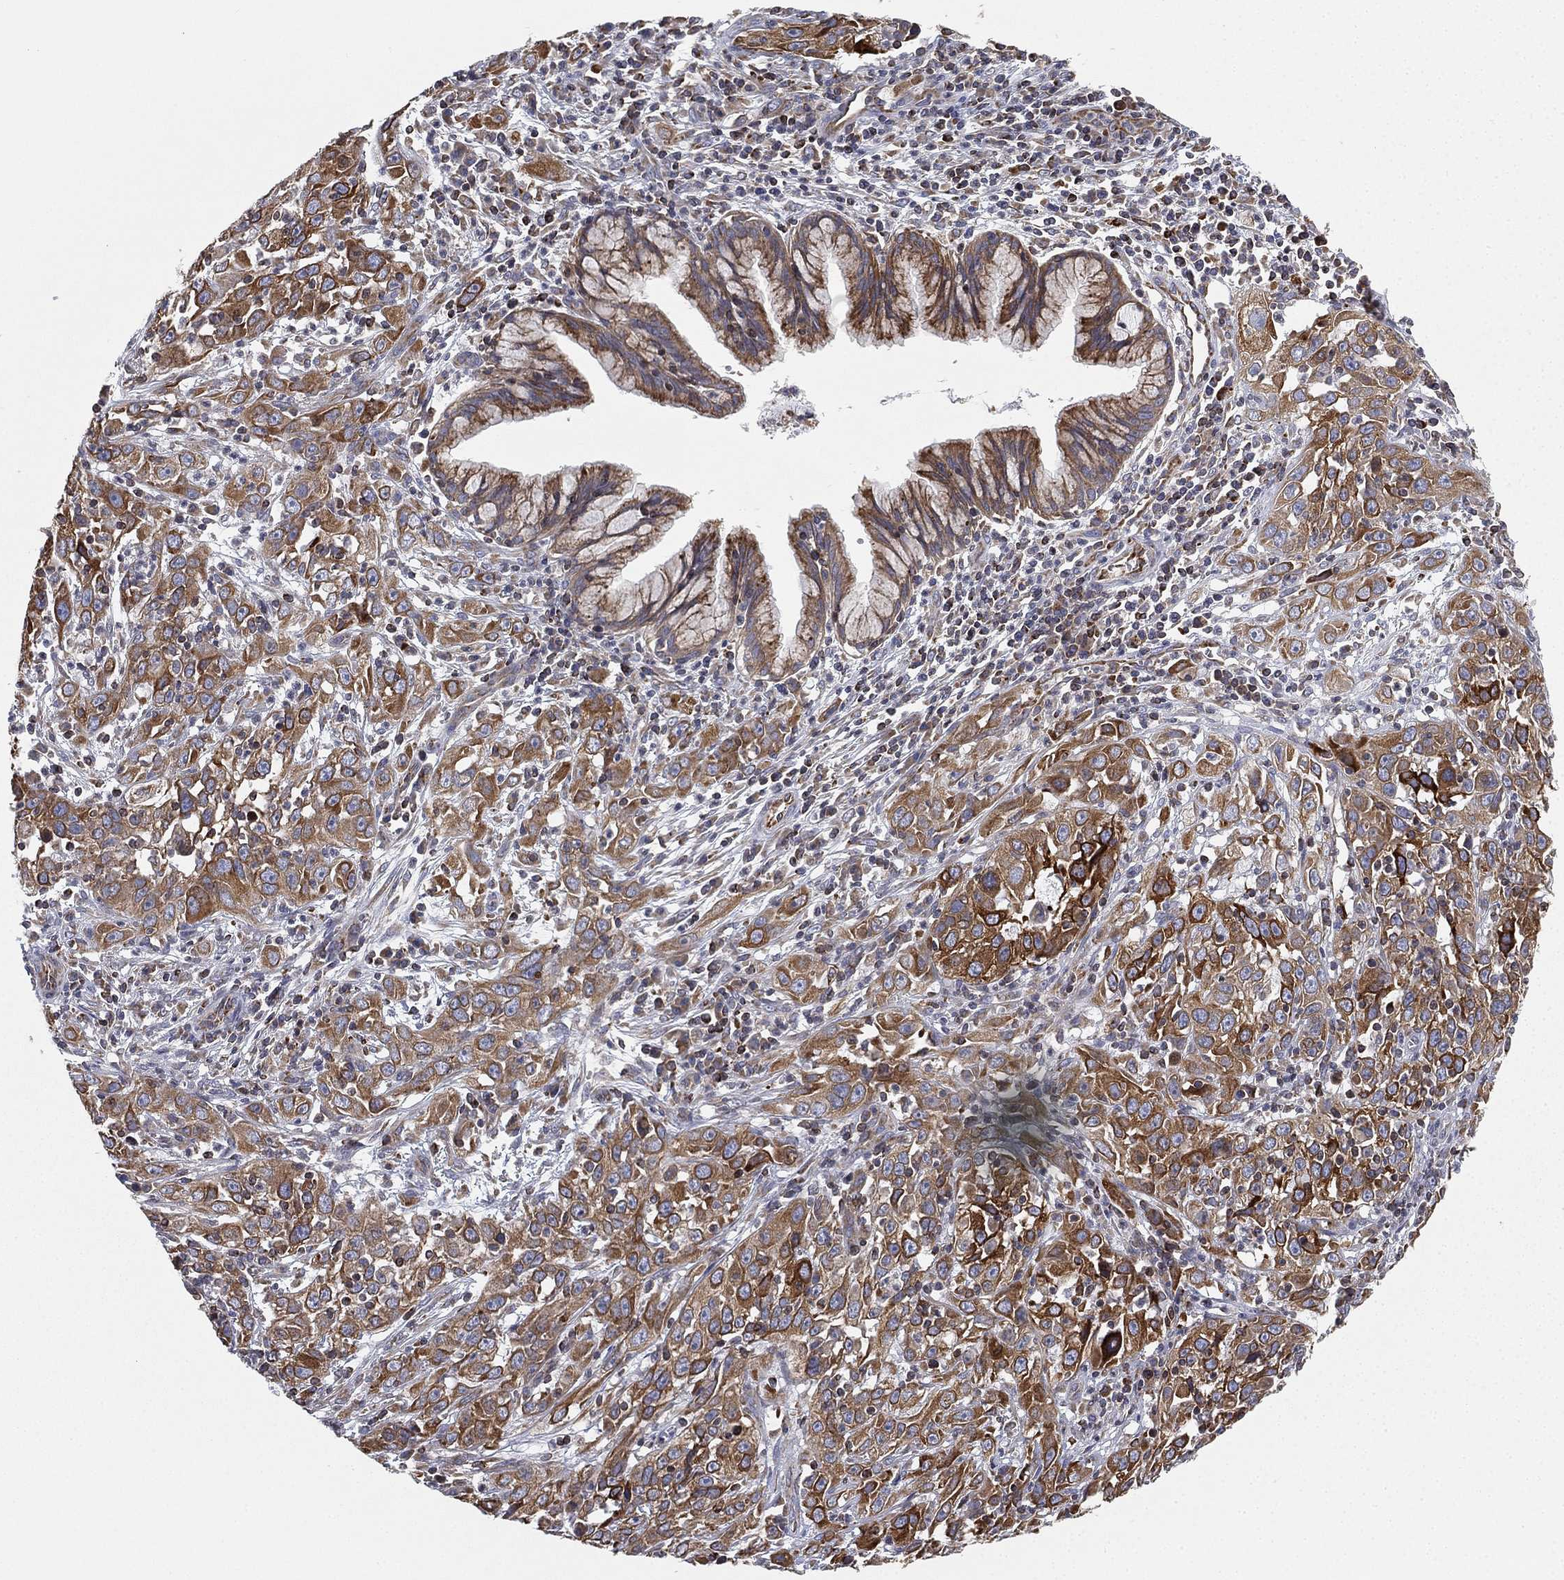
{"staining": {"intensity": "moderate", "quantity": ">75%", "location": "cytoplasmic/membranous"}, "tissue": "cervical cancer", "cell_type": "Tumor cells", "image_type": "cancer", "snomed": [{"axis": "morphology", "description": "Squamous cell carcinoma, NOS"}, {"axis": "topography", "description": "Cervix"}], "caption": "Tumor cells demonstrate medium levels of moderate cytoplasmic/membranous positivity in approximately >75% of cells in cervical squamous cell carcinoma.", "gene": "CYB5B", "patient": {"sex": "female", "age": 32}}